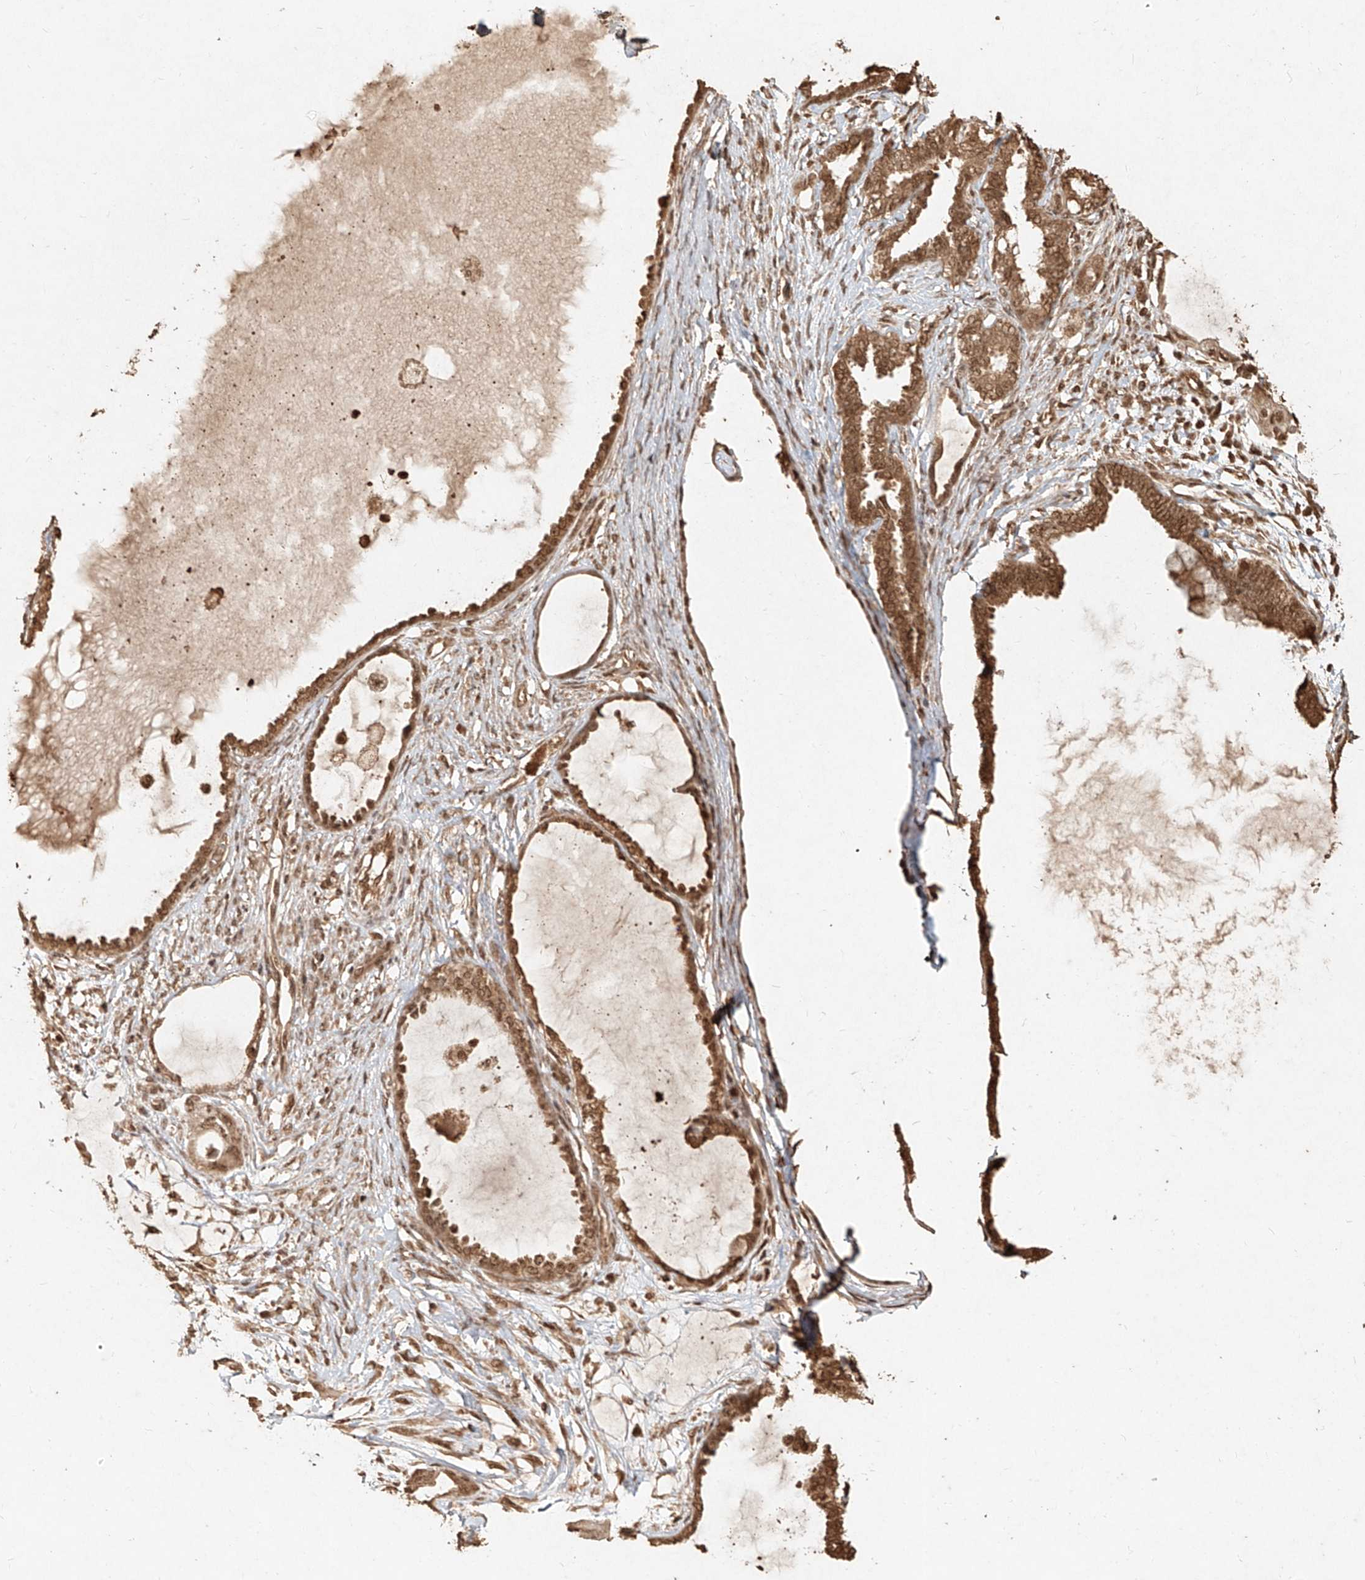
{"staining": {"intensity": "moderate", "quantity": ">75%", "location": "cytoplasmic/membranous,nuclear"}, "tissue": "ovarian cancer", "cell_type": "Tumor cells", "image_type": "cancer", "snomed": [{"axis": "morphology", "description": "Carcinoma, NOS"}, {"axis": "morphology", "description": "Carcinoma, endometroid"}, {"axis": "topography", "description": "Ovary"}], "caption": "DAB (3,3'-diaminobenzidine) immunohistochemical staining of ovarian cancer shows moderate cytoplasmic/membranous and nuclear protein positivity in approximately >75% of tumor cells.", "gene": "UBE2K", "patient": {"sex": "female", "age": 50}}